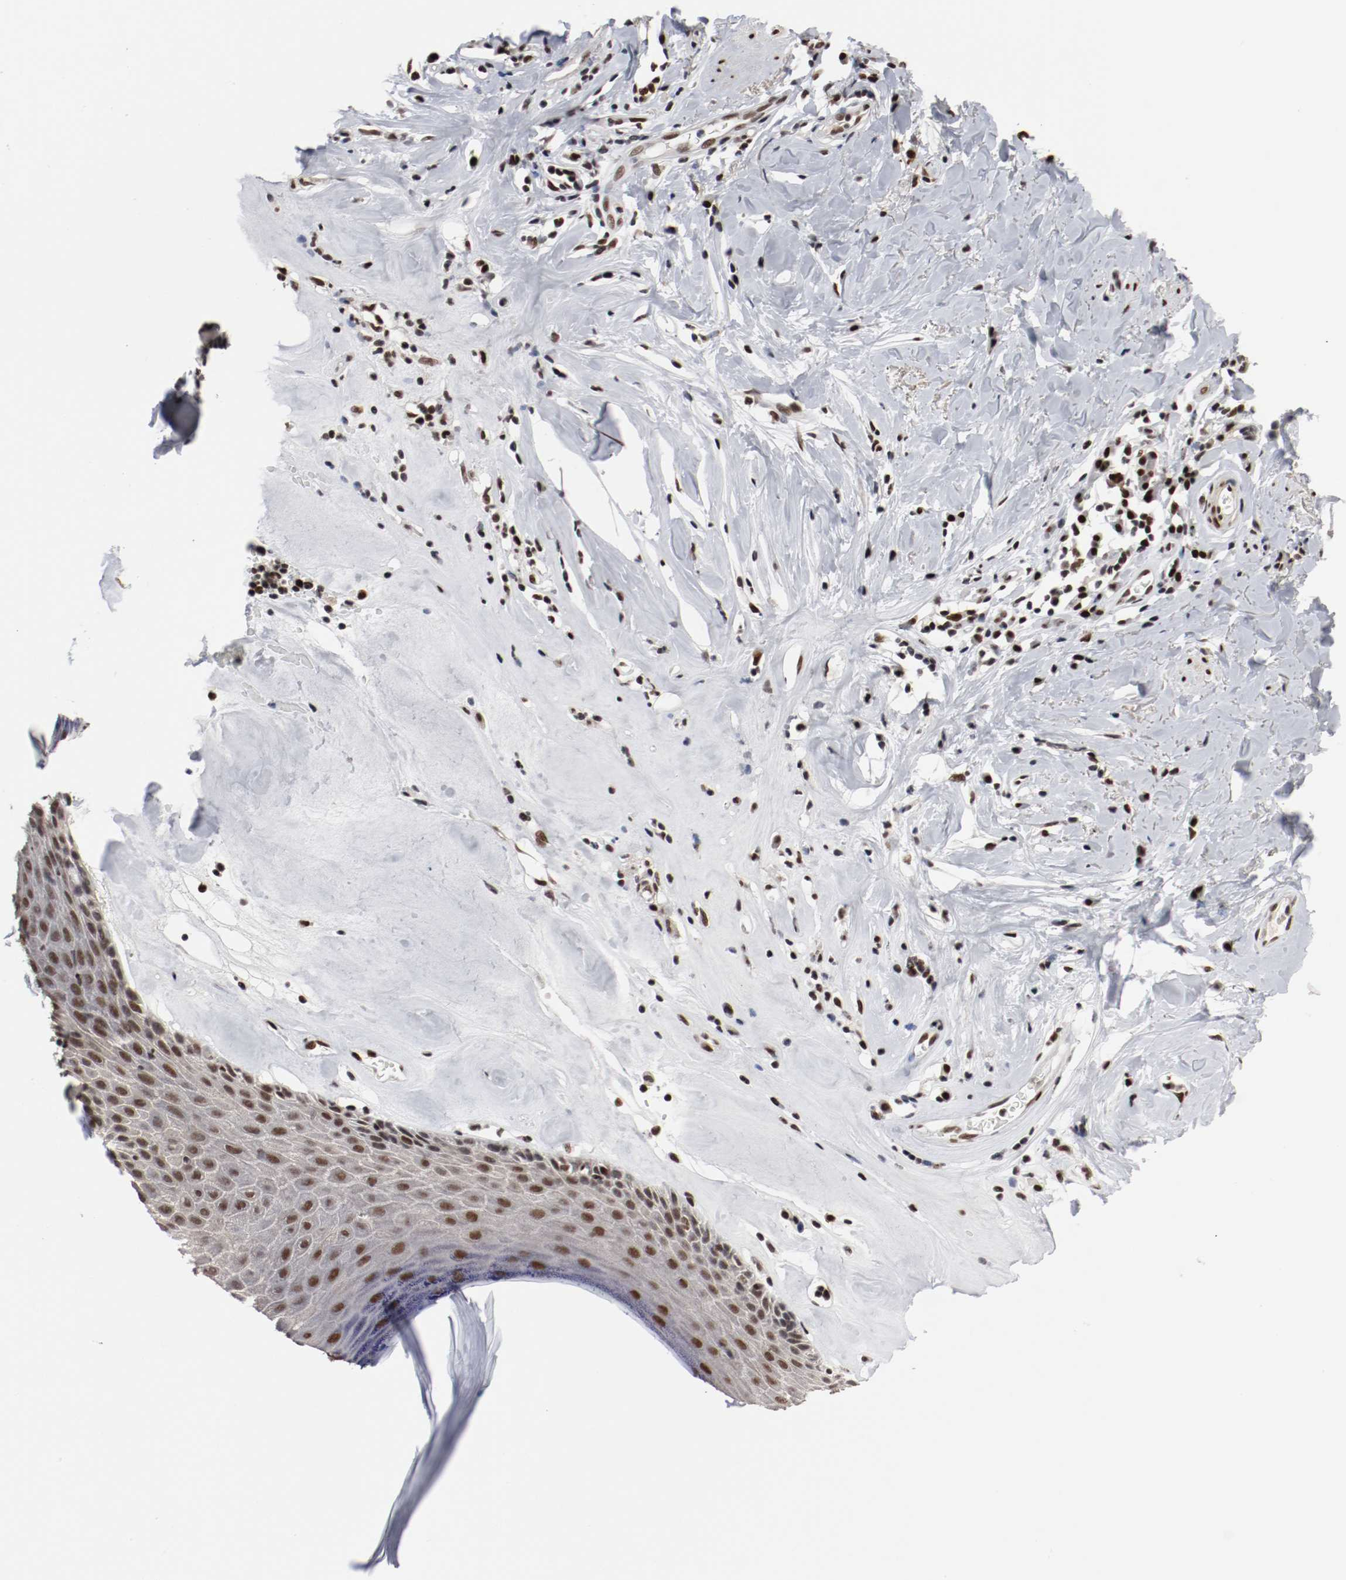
{"staining": {"intensity": "strong", "quantity": ">75%", "location": "nuclear"}, "tissue": "skin", "cell_type": "Epidermal cells", "image_type": "normal", "snomed": [{"axis": "morphology", "description": "Normal tissue, NOS"}, {"axis": "morphology", "description": "Inflammation, NOS"}, {"axis": "topography", "description": "Vulva"}], "caption": "Unremarkable skin was stained to show a protein in brown. There is high levels of strong nuclear positivity in about >75% of epidermal cells. The staining was performed using DAB, with brown indicating positive protein expression. Nuclei are stained blue with hematoxylin.", "gene": "MEF2D", "patient": {"sex": "female", "age": 84}}